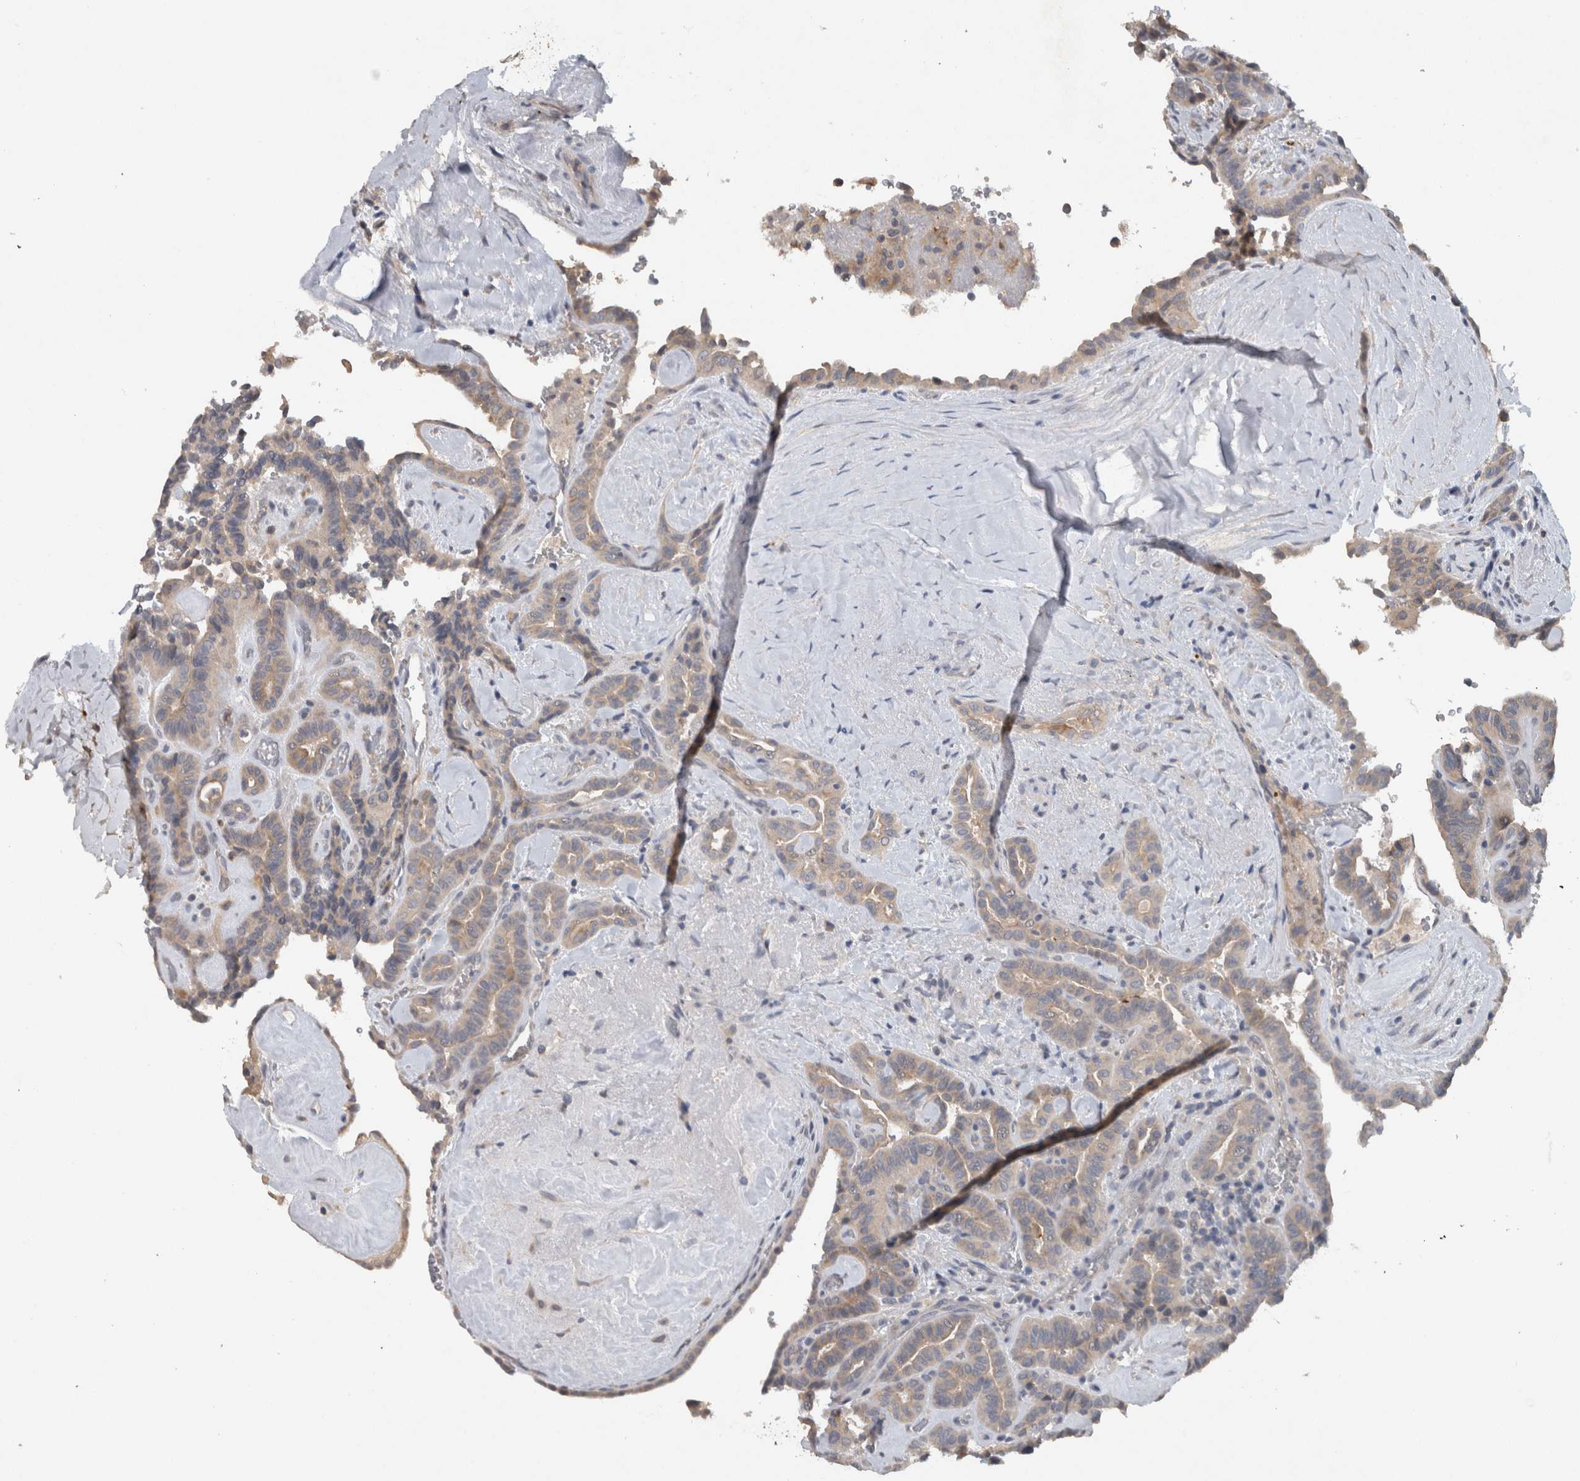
{"staining": {"intensity": "weak", "quantity": "<25%", "location": "cytoplasmic/membranous"}, "tissue": "thyroid cancer", "cell_type": "Tumor cells", "image_type": "cancer", "snomed": [{"axis": "morphology", "description": "Papillary adenocarcinoma, NOS"}, {"axis": "topography", "description": "Thyroid gland"}], "caption": "Human papillary adenocarcinoma (thyroid) stained for a protein using immunohistochemistry (IHC) displays no staining in tumor cells.", "gene": "HEXD", "patient": {"sex": "male", "age": 77}}